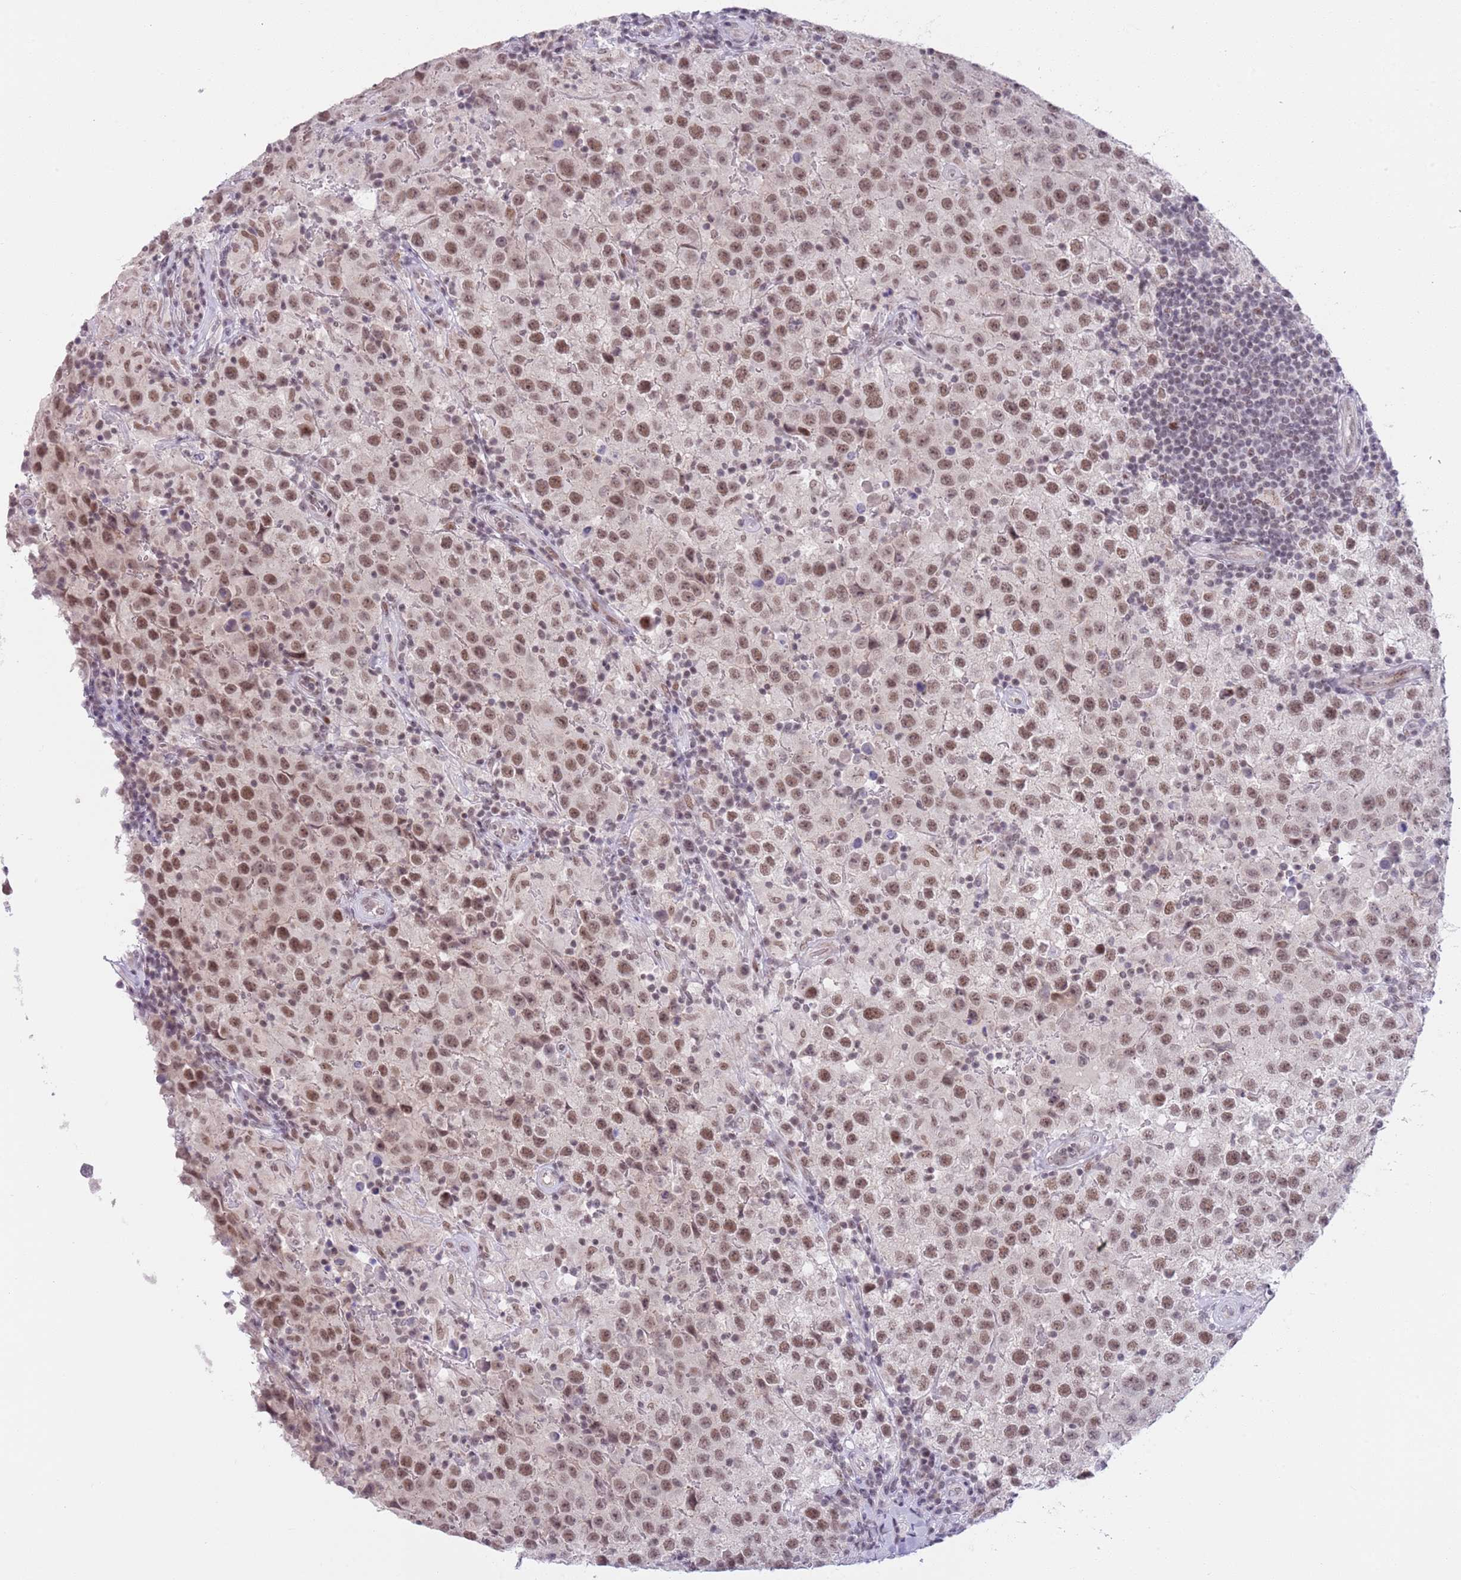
{"staining": {"intensity": "moderate", "quantity": ">75%", "location": "nuclear"}, "tissue": "testis cancer", "cell_type": "Tumor cells", "image_type": "cancer", "snomed": [{"axis": "morphology", "description": "Seminoma, NOS"}, {"axis": "morphology", "description": "Carcinoma, Embryonal, NOS"}, {"axis": "topography", "description": "Testis"}], "caption": "Immunohistochemistry micrograph of embryonal carcinoma (testis) stained for a protein (brown), which displays medium levels of moderate nuclear expression in approximately >75% of tumor cells.", "gene": "RFX1", "patient": {"sex": "male", "age": 41}}